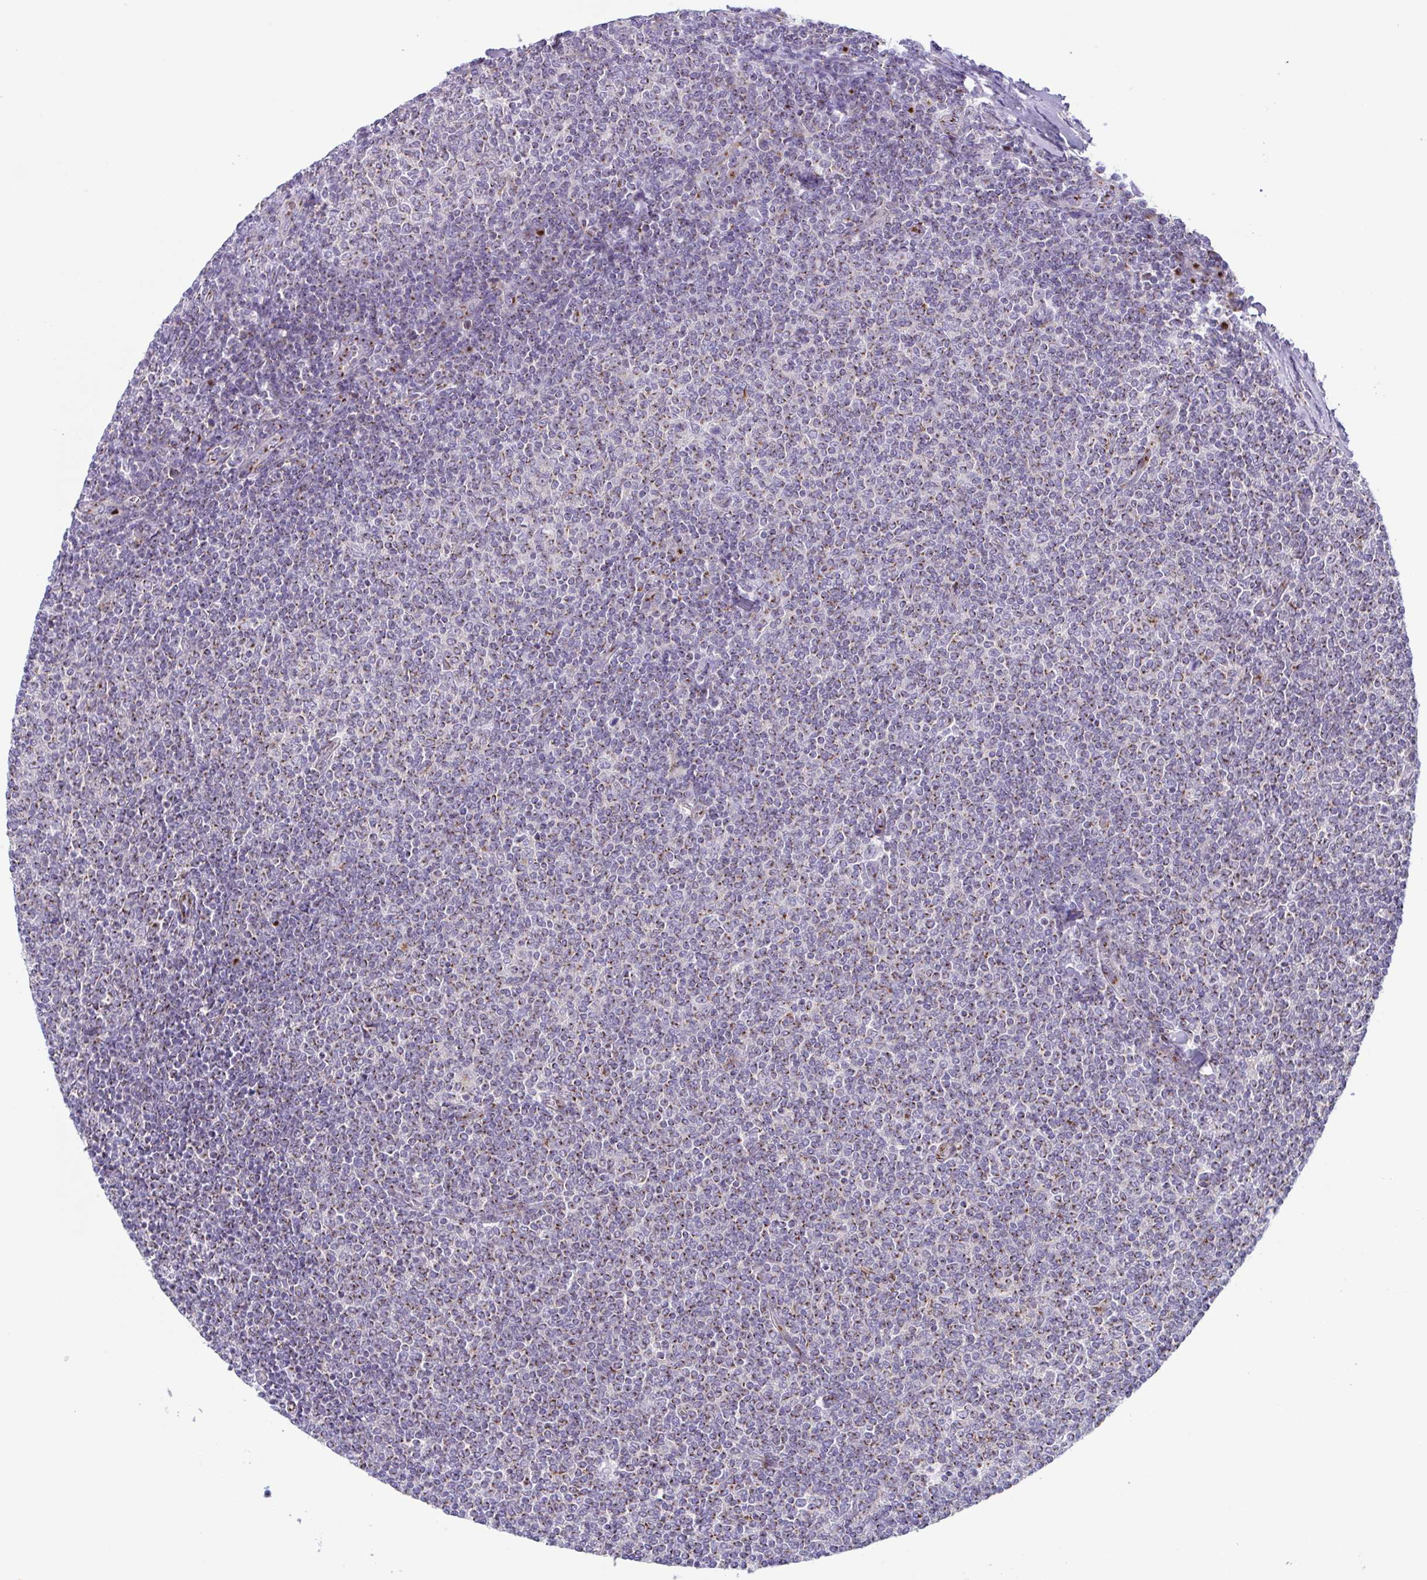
{"staining": {"intensity": "weak", "quantity": "25%-75%", "location": "cytoplasmic/membranous"}, "tissue": "lymphoma", "cell_type": "Tumor cells", "image_type": "cancer", "snomed": [{"axis": "morphology", "description": "Malignant lymphoma, non-Hodgkin's type, Low grade"}, {"axis": "topography", "description": "Lymph node"}], "caption": "Low-grade malignant lymphoma, non-Hodgkin's type stained with DAB immunohistochemistry shows low levels of weak cytoplasmic/membranous staining in approximately 25%-75% of tumor cells. The staining is performed using DAB (3,3'-diaminobenzidine) brown chromogen to label protein expression. The nuclei are counter-stained blue using hematoxylin.", "gene": "COL17A1", "patient": {"sex": "male", "age": 52}}